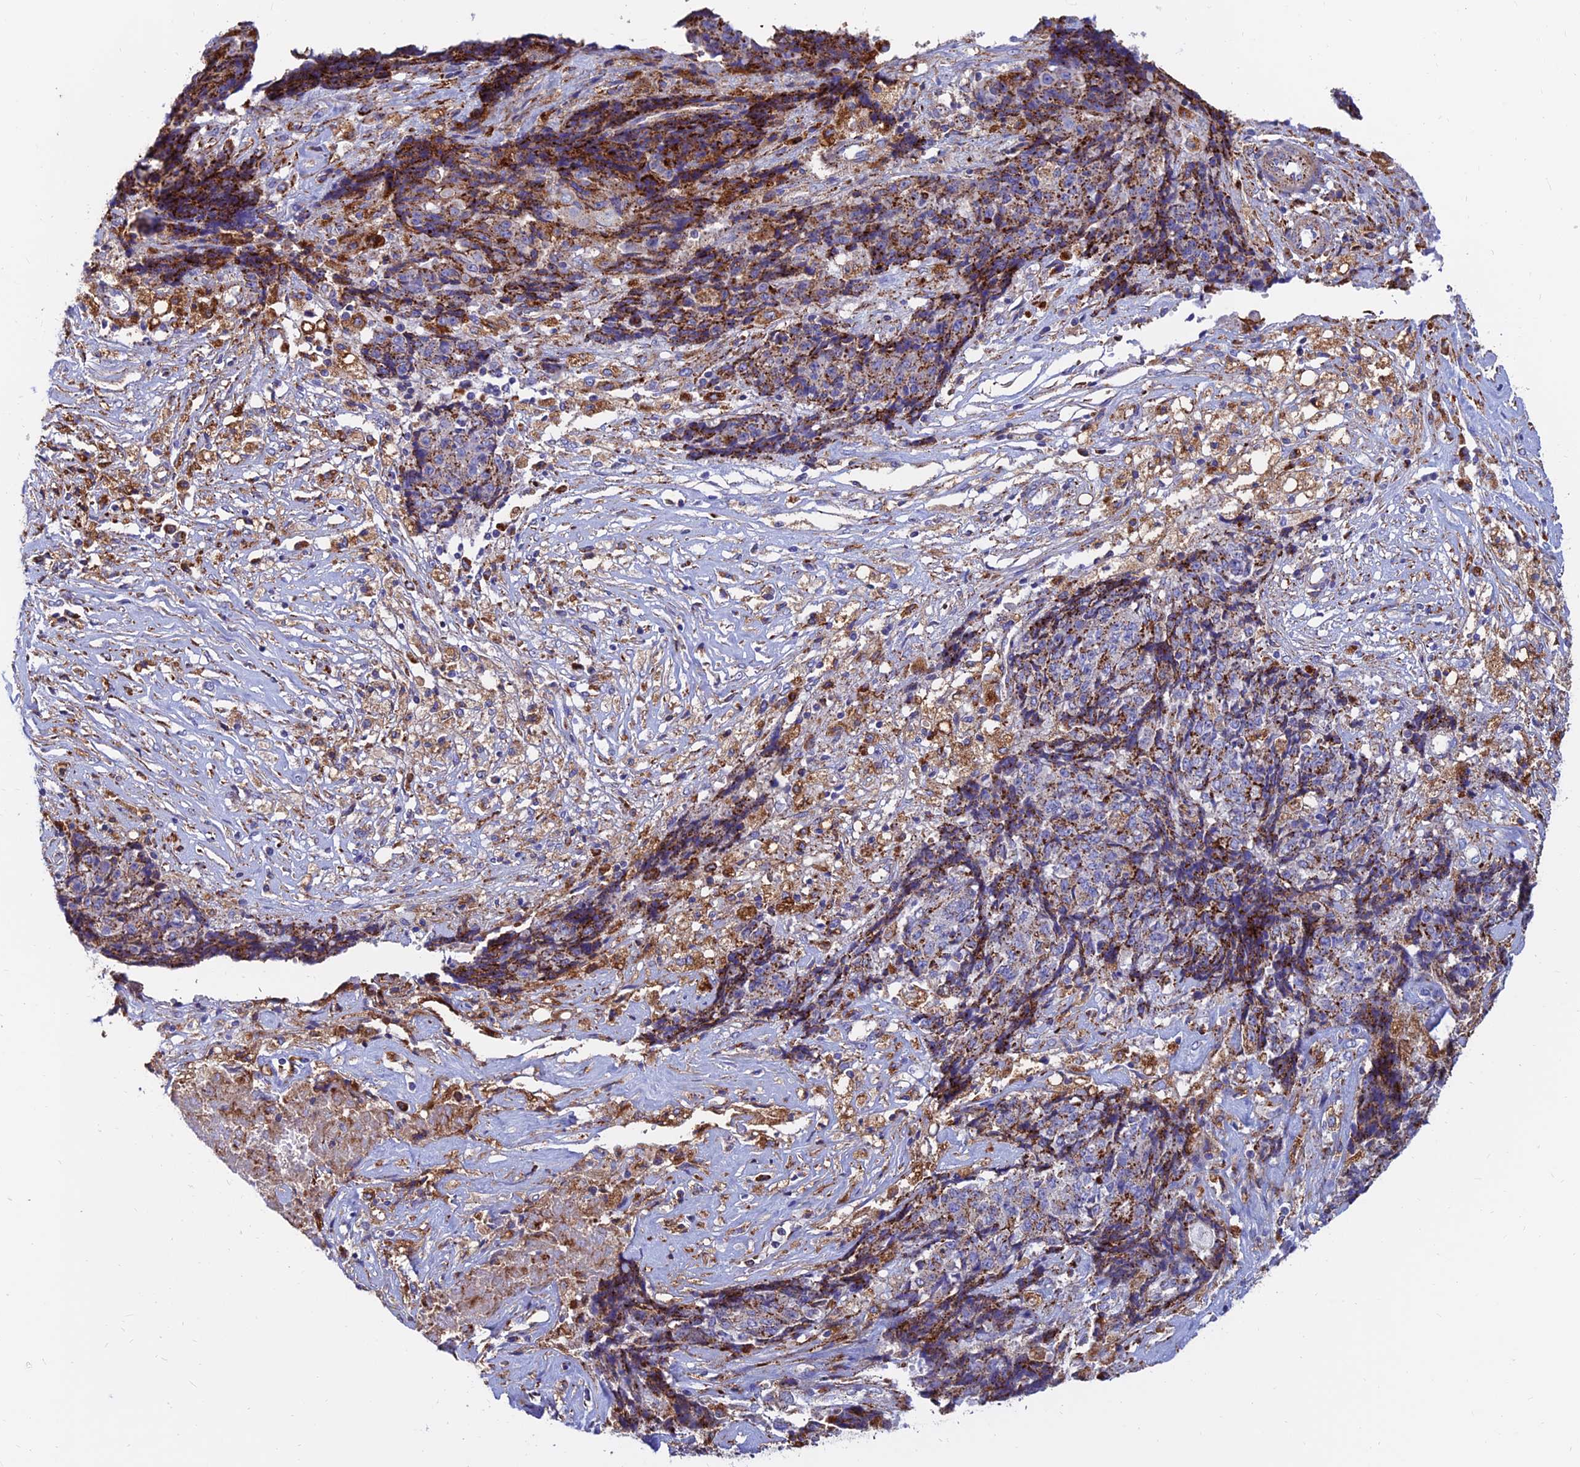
{"staining": {"intensity": "moderate", "quantity": "25%-75%", "location": "cytoplasmic/membranous"}, "tissue": "ovarian cancer", "cell_type": "Tumor cells", "image_type": "cancer", "snomed": [{"axis": "morphology", "description": "Carcinoma, endometroid"}, {"axis": "topography", "description": "Ovary"}], "caption": "Protein expression analysis of human ovarian endometroid carcinoma reveals moderate cytoplasmic/membranous positivity in approximately 25%-75% of tumor cells.", "gene": "SPNS1", "patient": {"sex": "female", "age": 42}}